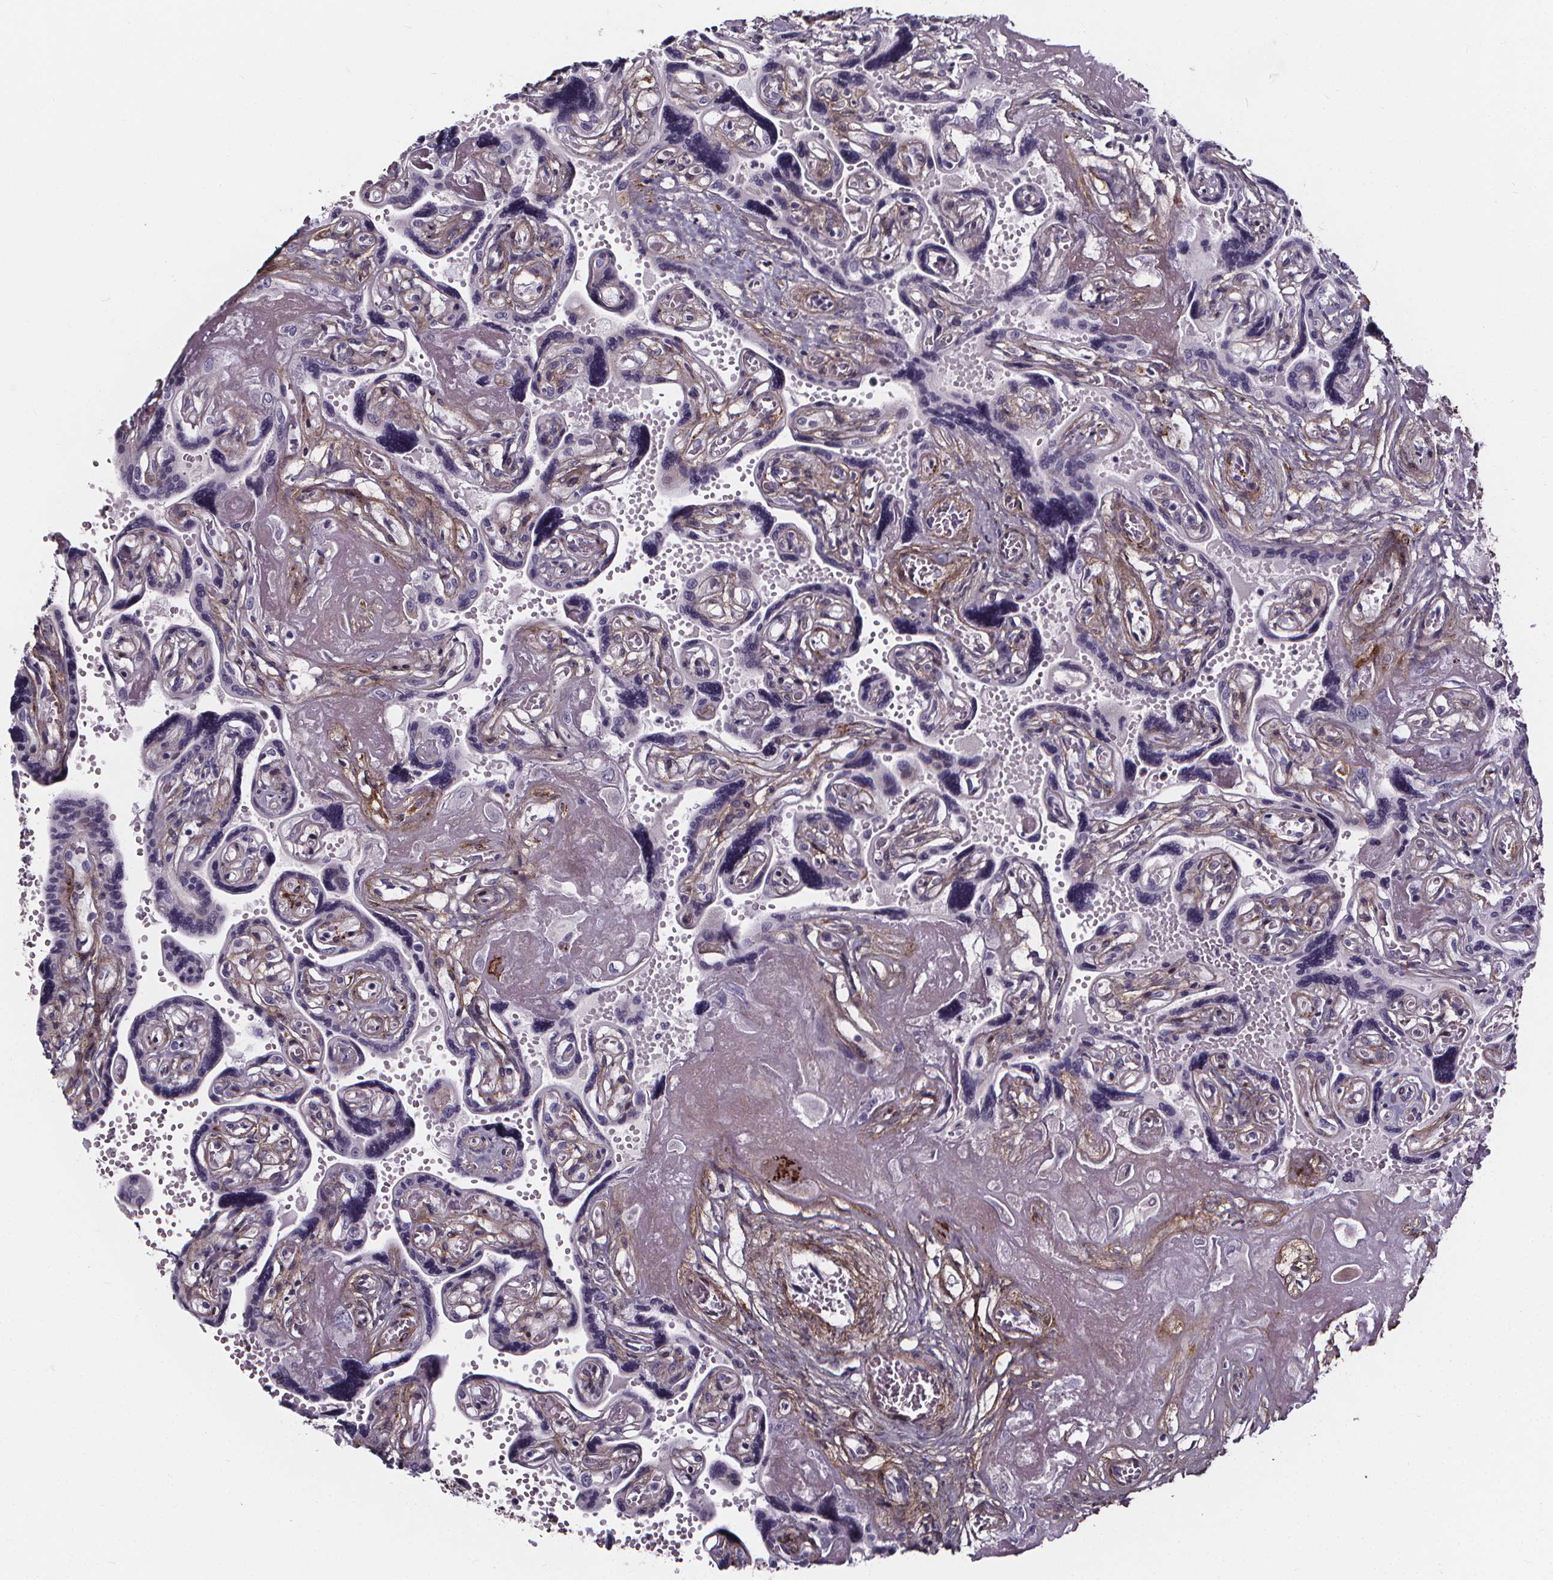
{"staining": {"intensity": "weak", "quantity": ">75%", "location": "cytoplasmic/membranous"}, "tissue": "placenta", "cell_type": "Decidual cells", "image_type": "normal", "snomed": [{"axis": "morphology", "description": "Normal tissue, NOS"}, {"axis": "topography", "description": "Placenta"}], "caption": "High-magnification brightfield microscopy of unremarkable placenta stained with DAB (brown) and counterstained with hematoxylin (blue). decidual cells exhibit weak cytoplasmic/membranous staining is appreciated in about>75% of cells. The protein is stained brown, and the nuclei are stained in blue (DAB (3,3'-diaminobenzidine) IHC with brightfield microscopy, high magnification).", "gene": "AEBP1", "patient": {"sex": "female", "age": 32}}